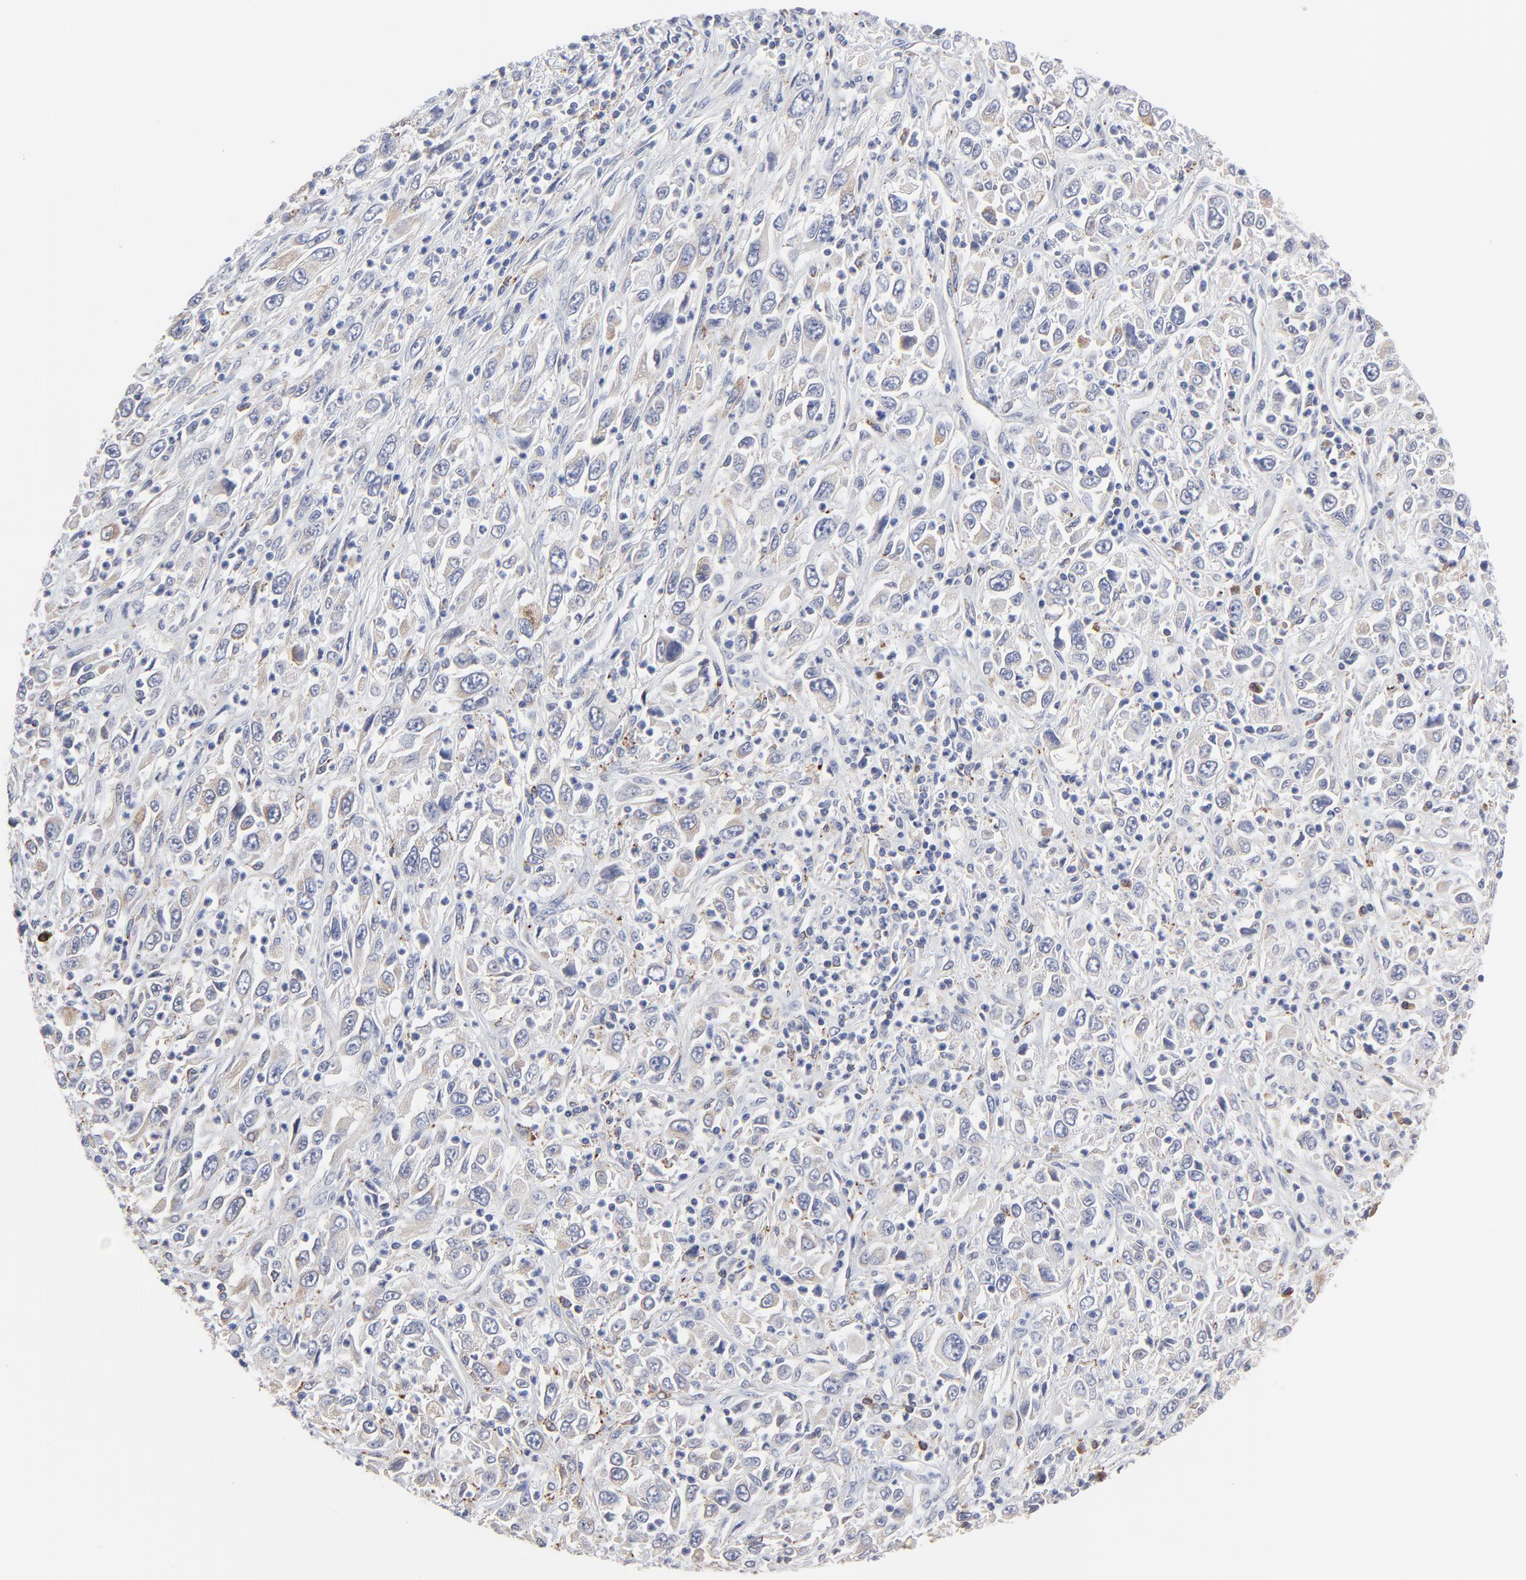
{"staining": {"intensity": "weak", "quantity": "25%-75%", "location": "cytoplasmic/membranous"}, "tissue": "melanoma", "cell_type": "Tumor cells", "image_type": "cancer", "snomed": [{"axis": "morphology", "description": "Malignant melanoma, Metastatic site"}, {"axis": "topography", "description": "Skin"}], "caption": "A low amount of weak cytoplasmic/membranous staining is appreciated in approximately 25%-75% of tumor cells in malignant melanoma (metastatic site) tissue.", "gene": "TRIM22", "patient": {"sex": "female", "age": 56}}